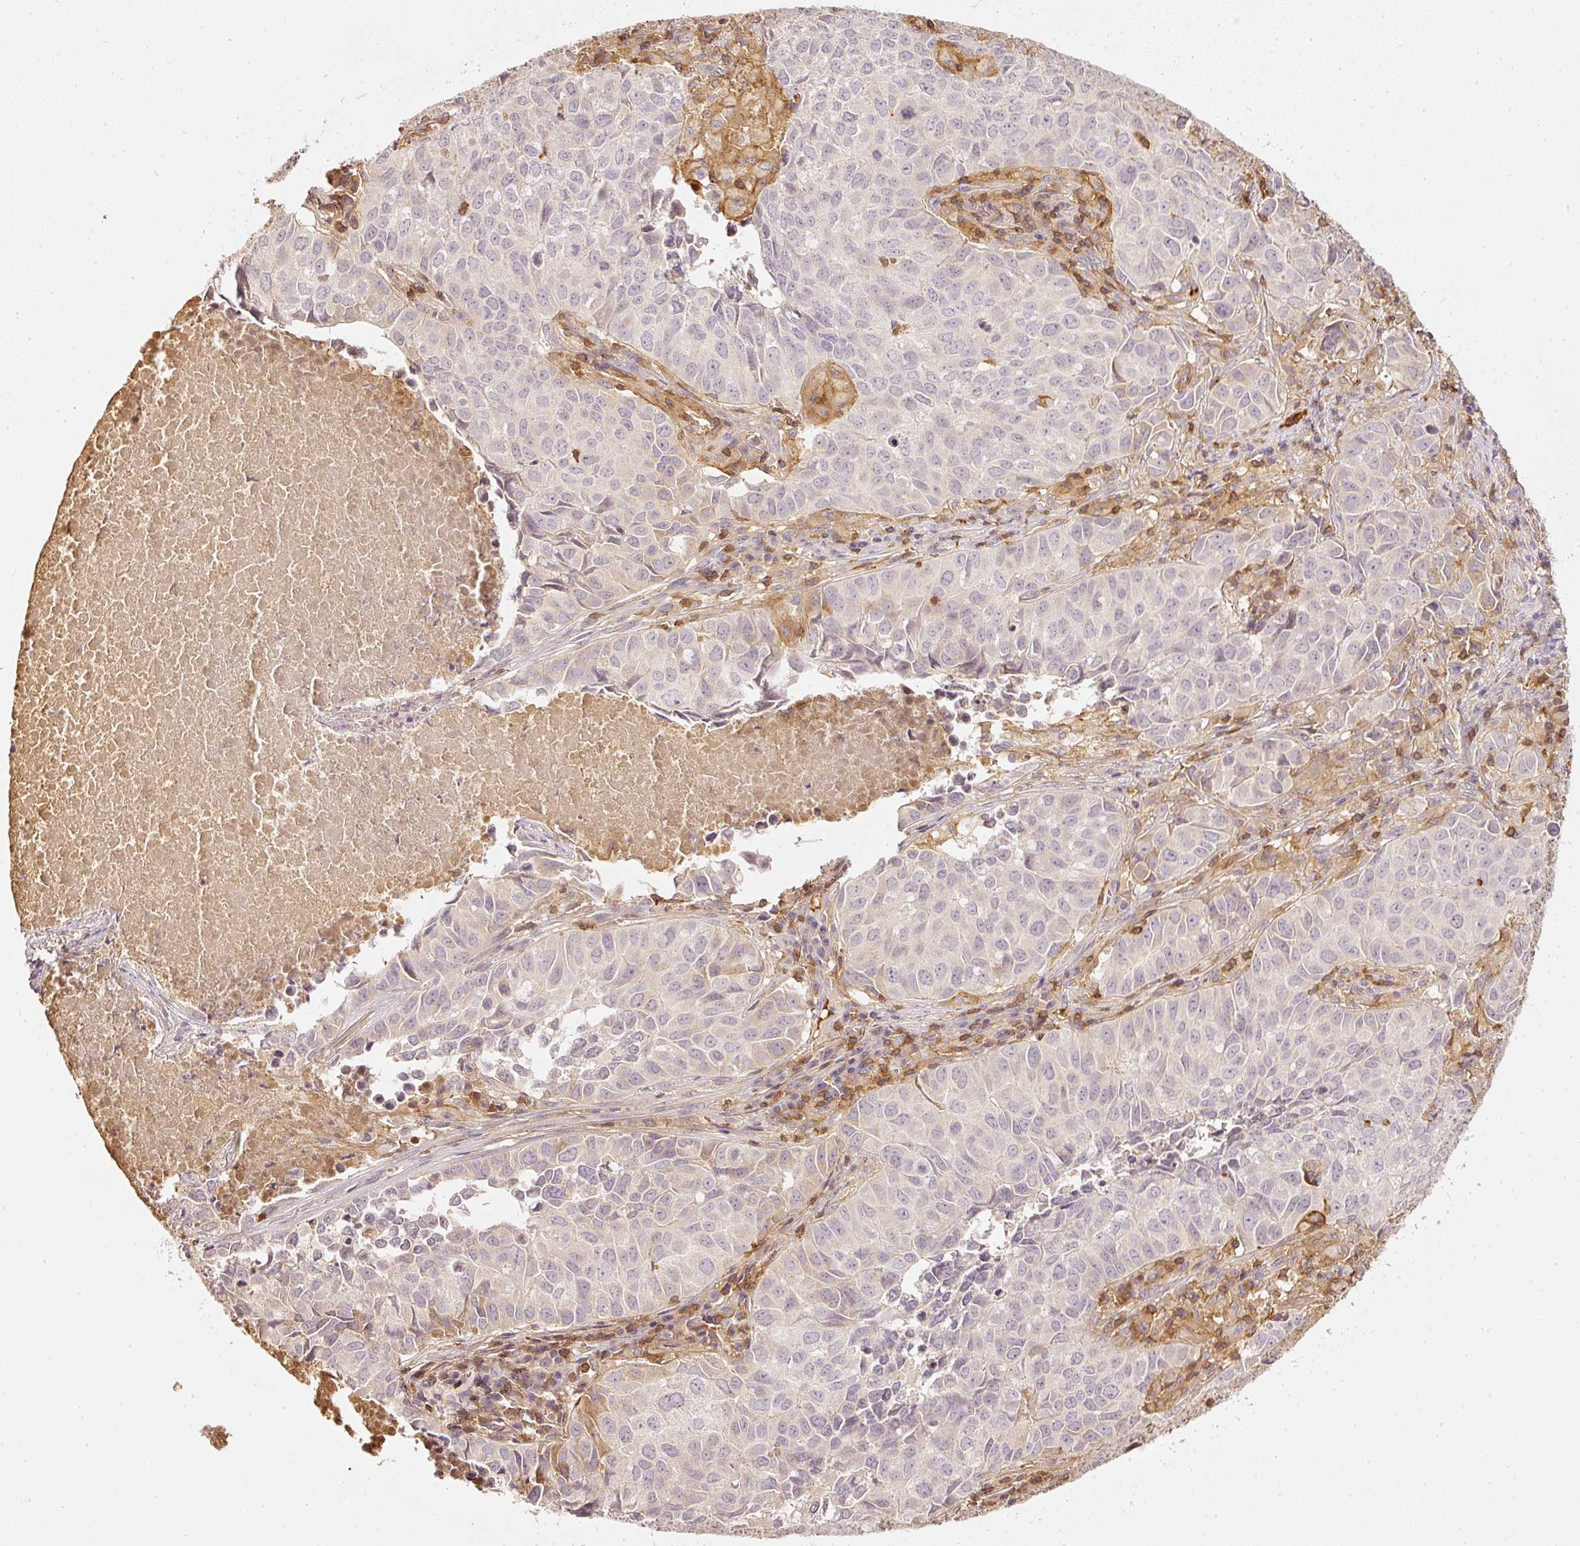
{"staining": {"intensity": "moderate", "quantity": "<25%", "location": "cytoplasmic/membranous"}, "tissue": "lung cancer", "cell_type": "Tumor cells", "image_type": "cancer", "snomed": [{"axis": "morphology", "description": "Adenocarcinoma, NOS"}, {"axis": "topography", "description": "Lung"}], "caption": "The photomicrograph exhibits immunohistochemical staining of adenocarcinoma (lung). There is moderate cytoplasmic/membranous expression is seen in approximately <25% of tumor cells. The staining is performed using DAB brown chromogen to label protein expression. The nuclei are counter-stained blue using hematoxylin.", "gene": "EVL", "patient": {"sex": "female", "age": 50}}